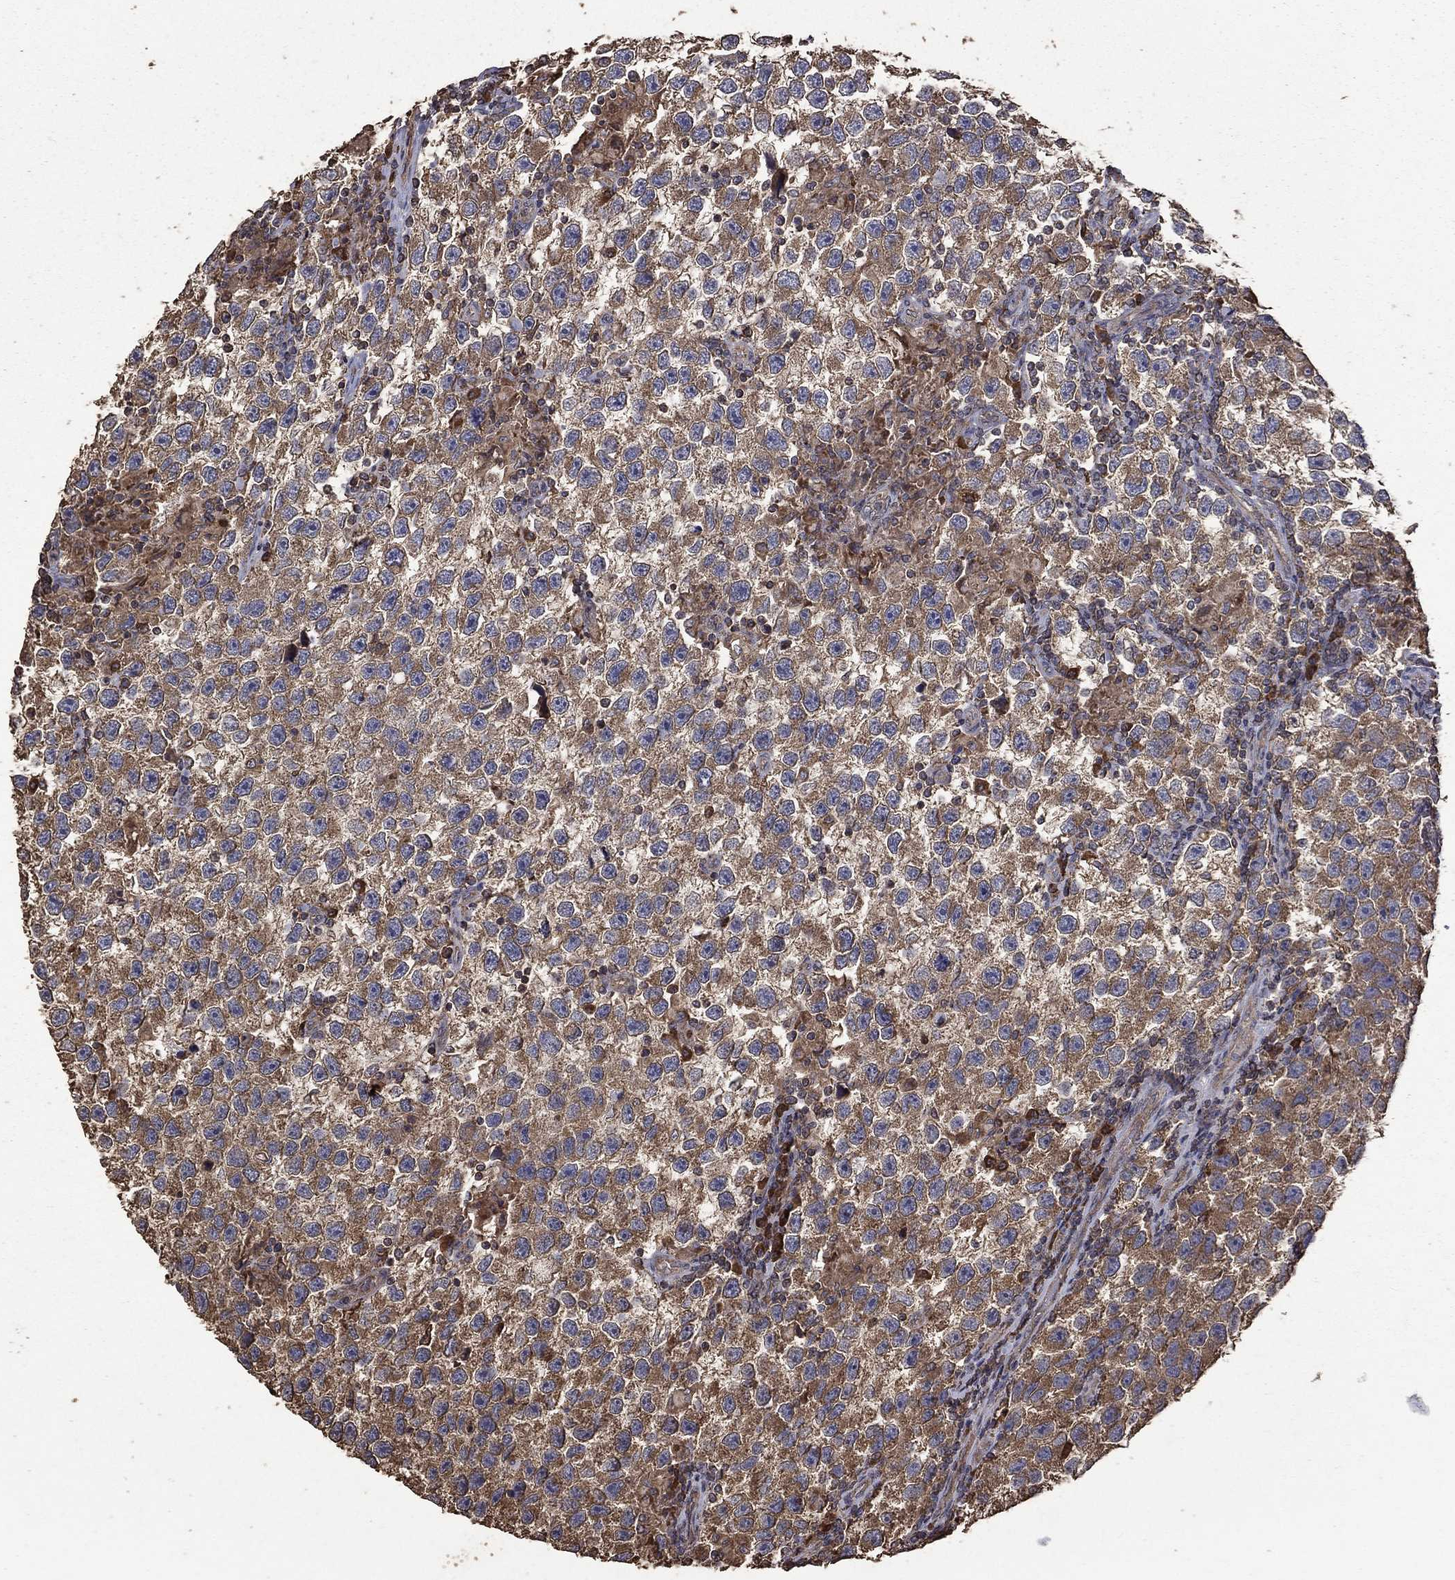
{"staining": {"intensity": "moderate", "quantity": "25%-75%", "location": "cytoplasmic/membranous"}, "tissue": "testis cancer", "cell_type": "Tumor cells", "image_type": "cancer", "snomed": [{"axis": "morphology", "description": "Seminoma, NOS"}, {"axis": "topography", "description": "Testis"}], "caption": "Testis seminoma tissue shows moderate cytoplasmic/membranous positivity in approximately 25%-75% of tumor cells", "gene": "METTL27", "patient": {"sex": "male", "age": 26}}